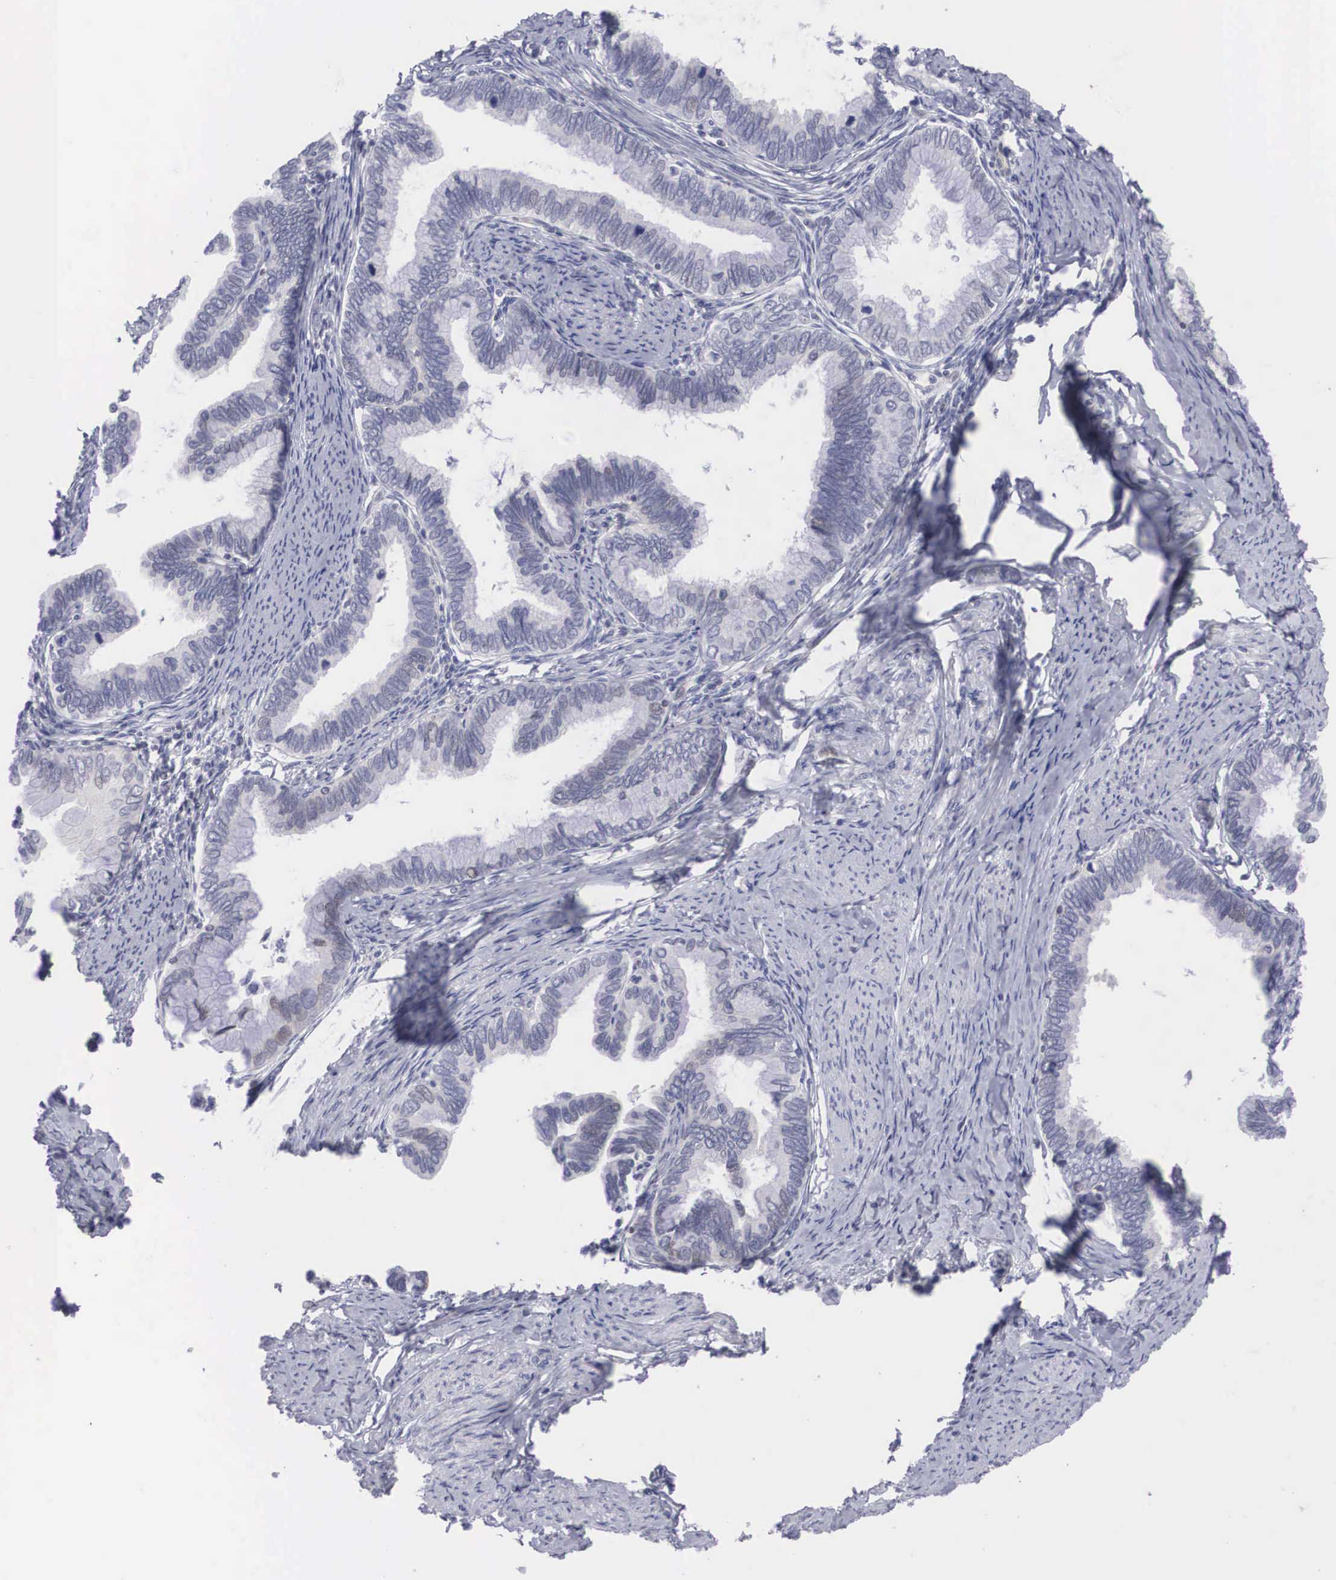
{"staining": {"intensity": "weak", "quantity": "<25%", "location": "nuclear"}, "tissue": "cervical cancer", "cell_type": "Tumor cells", "image_type": "cancer", "snomed": [{"axis": "morphology", "description": "Adenocarcinoma, NOS"}, {"axis": "topography", "description": "Cervix"}], "caption": "A photomicrograph of cervical adenocarcinoma stained for a protein displays no brown staining in tumor cells. (Stains: DAB (3,3'-diaminobenzidine) immunohistochemistry (IHC) with hematoxylin counter stain, Microscopy: brightfield microscopy at high magnification).", "gene": "RBPJ", "patient": {"sex": "female", "age": 49}}